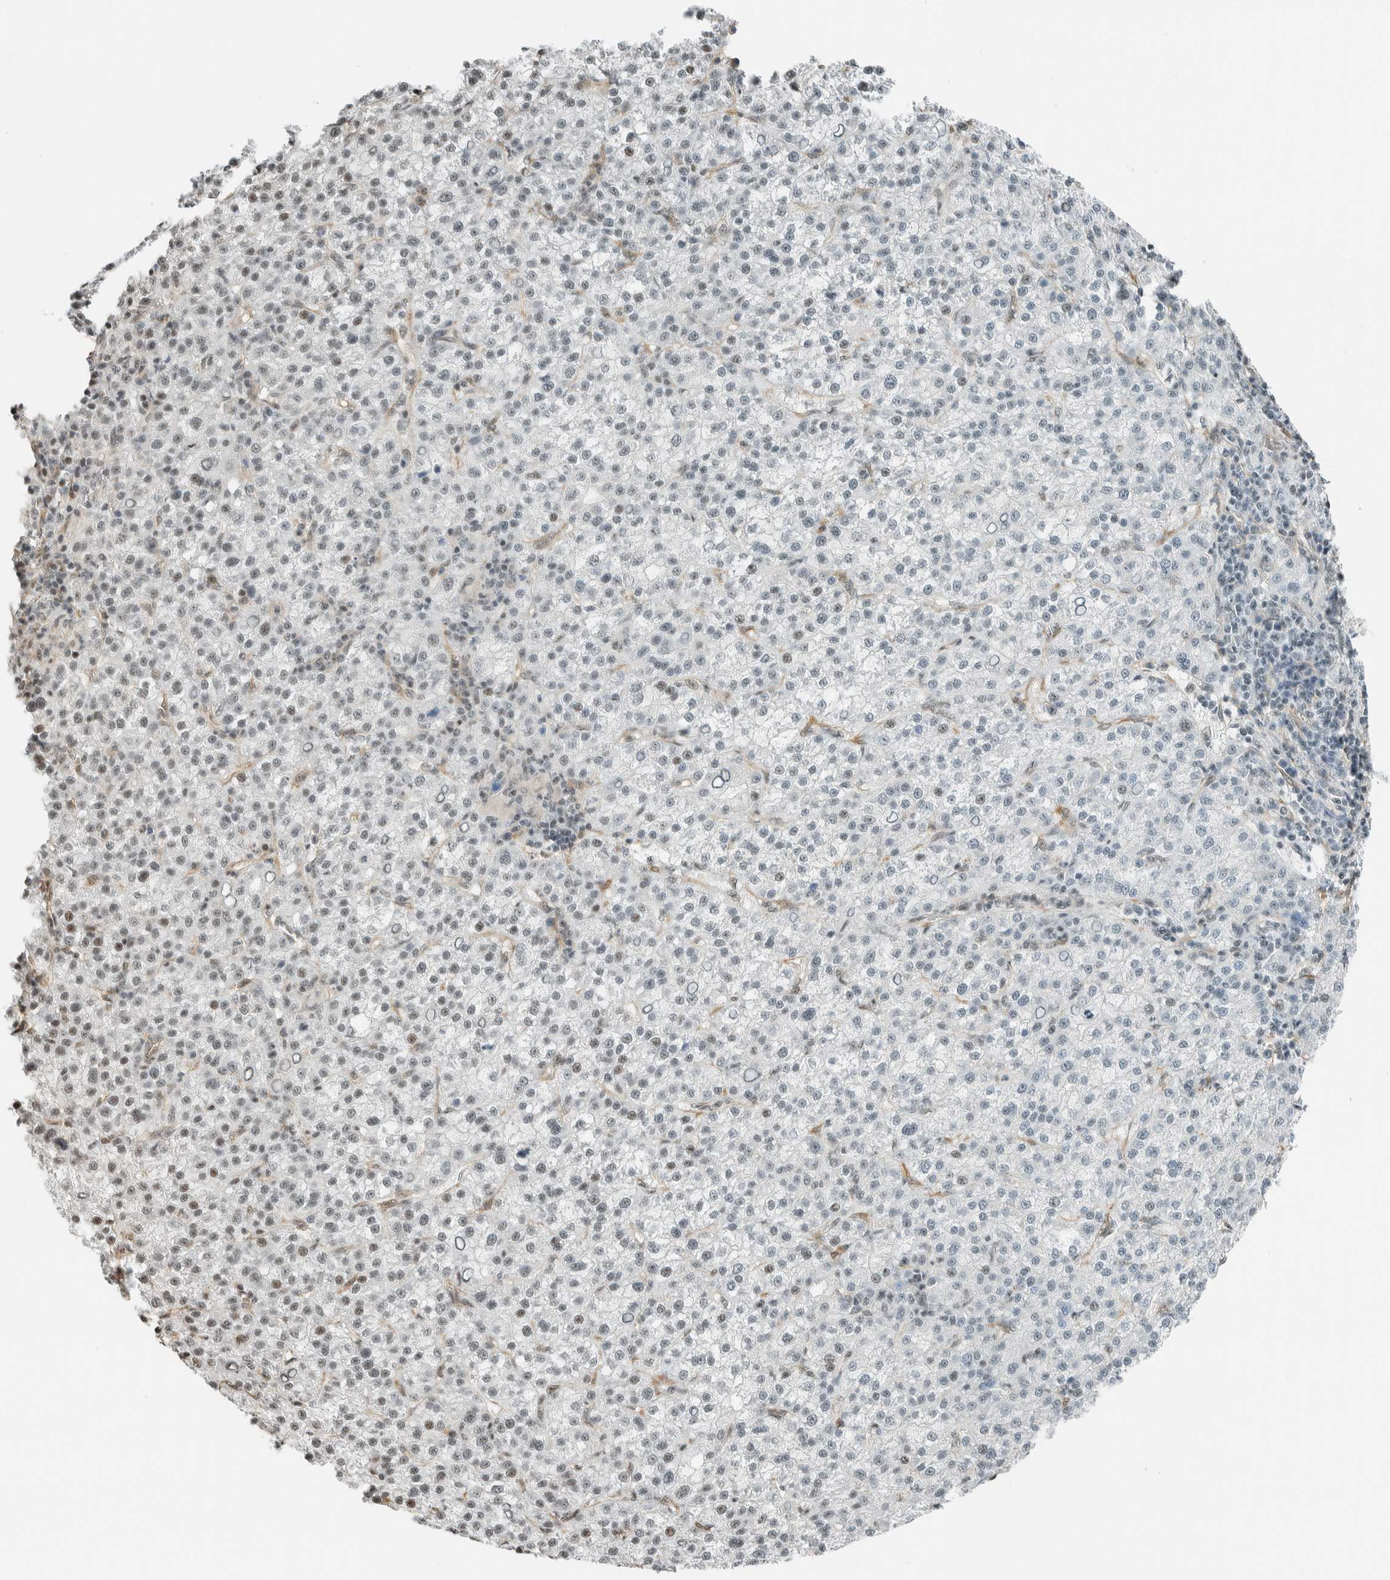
{"staining": {"intensity": "weak", "quantity": "<25%", "location": "nuclear"}, "tissue": "liver cancer", "cell_type": "Tumor cells", "image_type": "cancer", "snomed": [{"axis": "morphology", "description": "Carcinoma, Hepatocellular, NOS"}, {"axis": "topography", "description": "Liver"}], "caption": "Liver cancer stained for a protein using immunohistochemistry reveals no staining tumor cells.", "gene": "NIBAN2", "patient": {"sex": "female", "age": 58}}